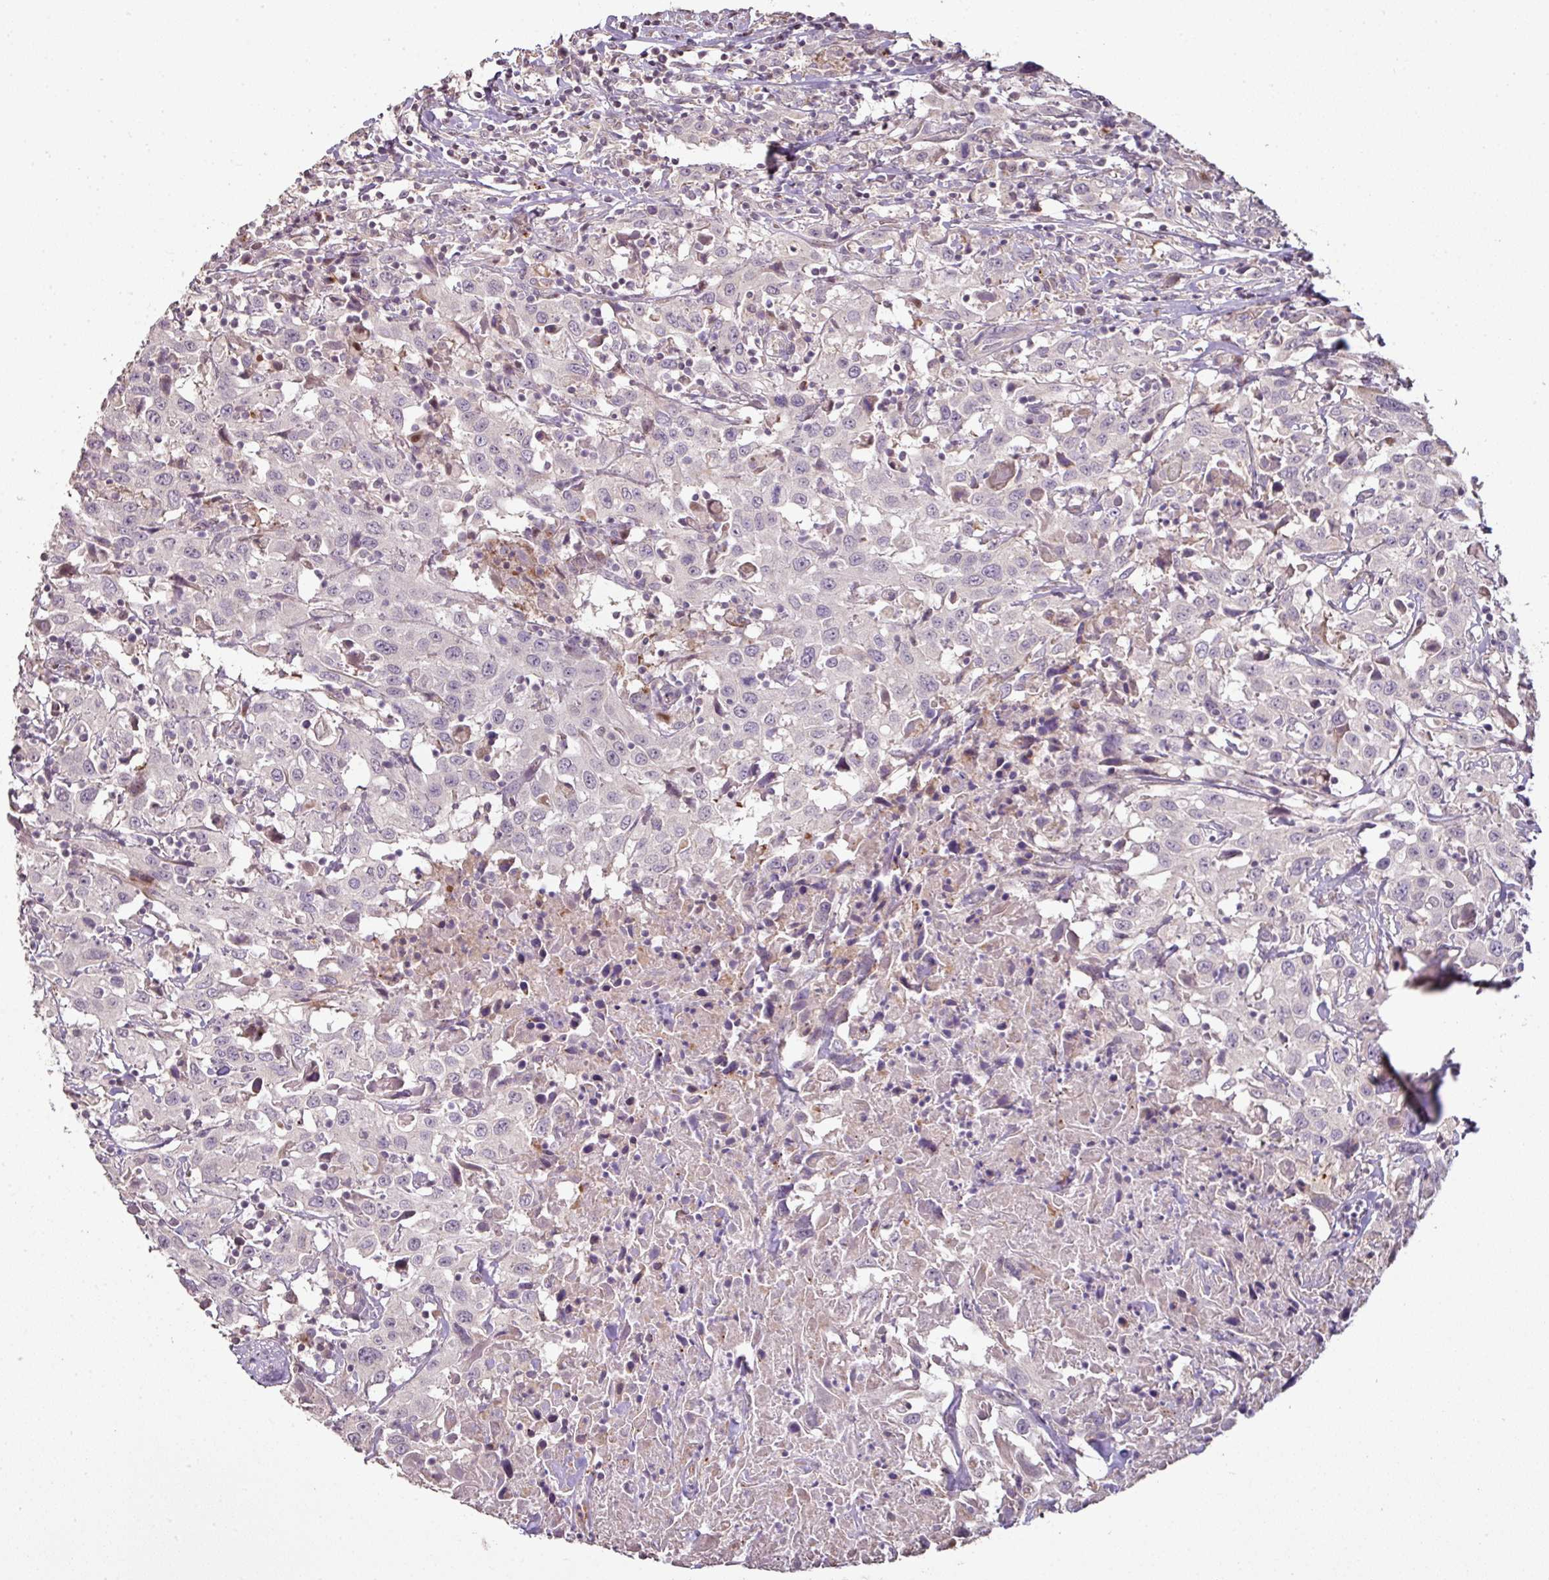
{"staining": {"intensity": "negative", "quantity": "none", "location": "none"}, "tissue": "urothelial cancer", "cell_type": "Tumor cells", "image_type": "cancer", "snomed": [{"axis": "morphology", "description": "Urothelial carcinoma, High grade"}, {"axis": "topography", "description": "Urinary bladder"}], "caption": "A photomicrograph of human high-grade urothelial carcinoma is negative for staining in tumor cells.", "gene": "CXCR5", "patient": {"sex": "male", "age": 61}}